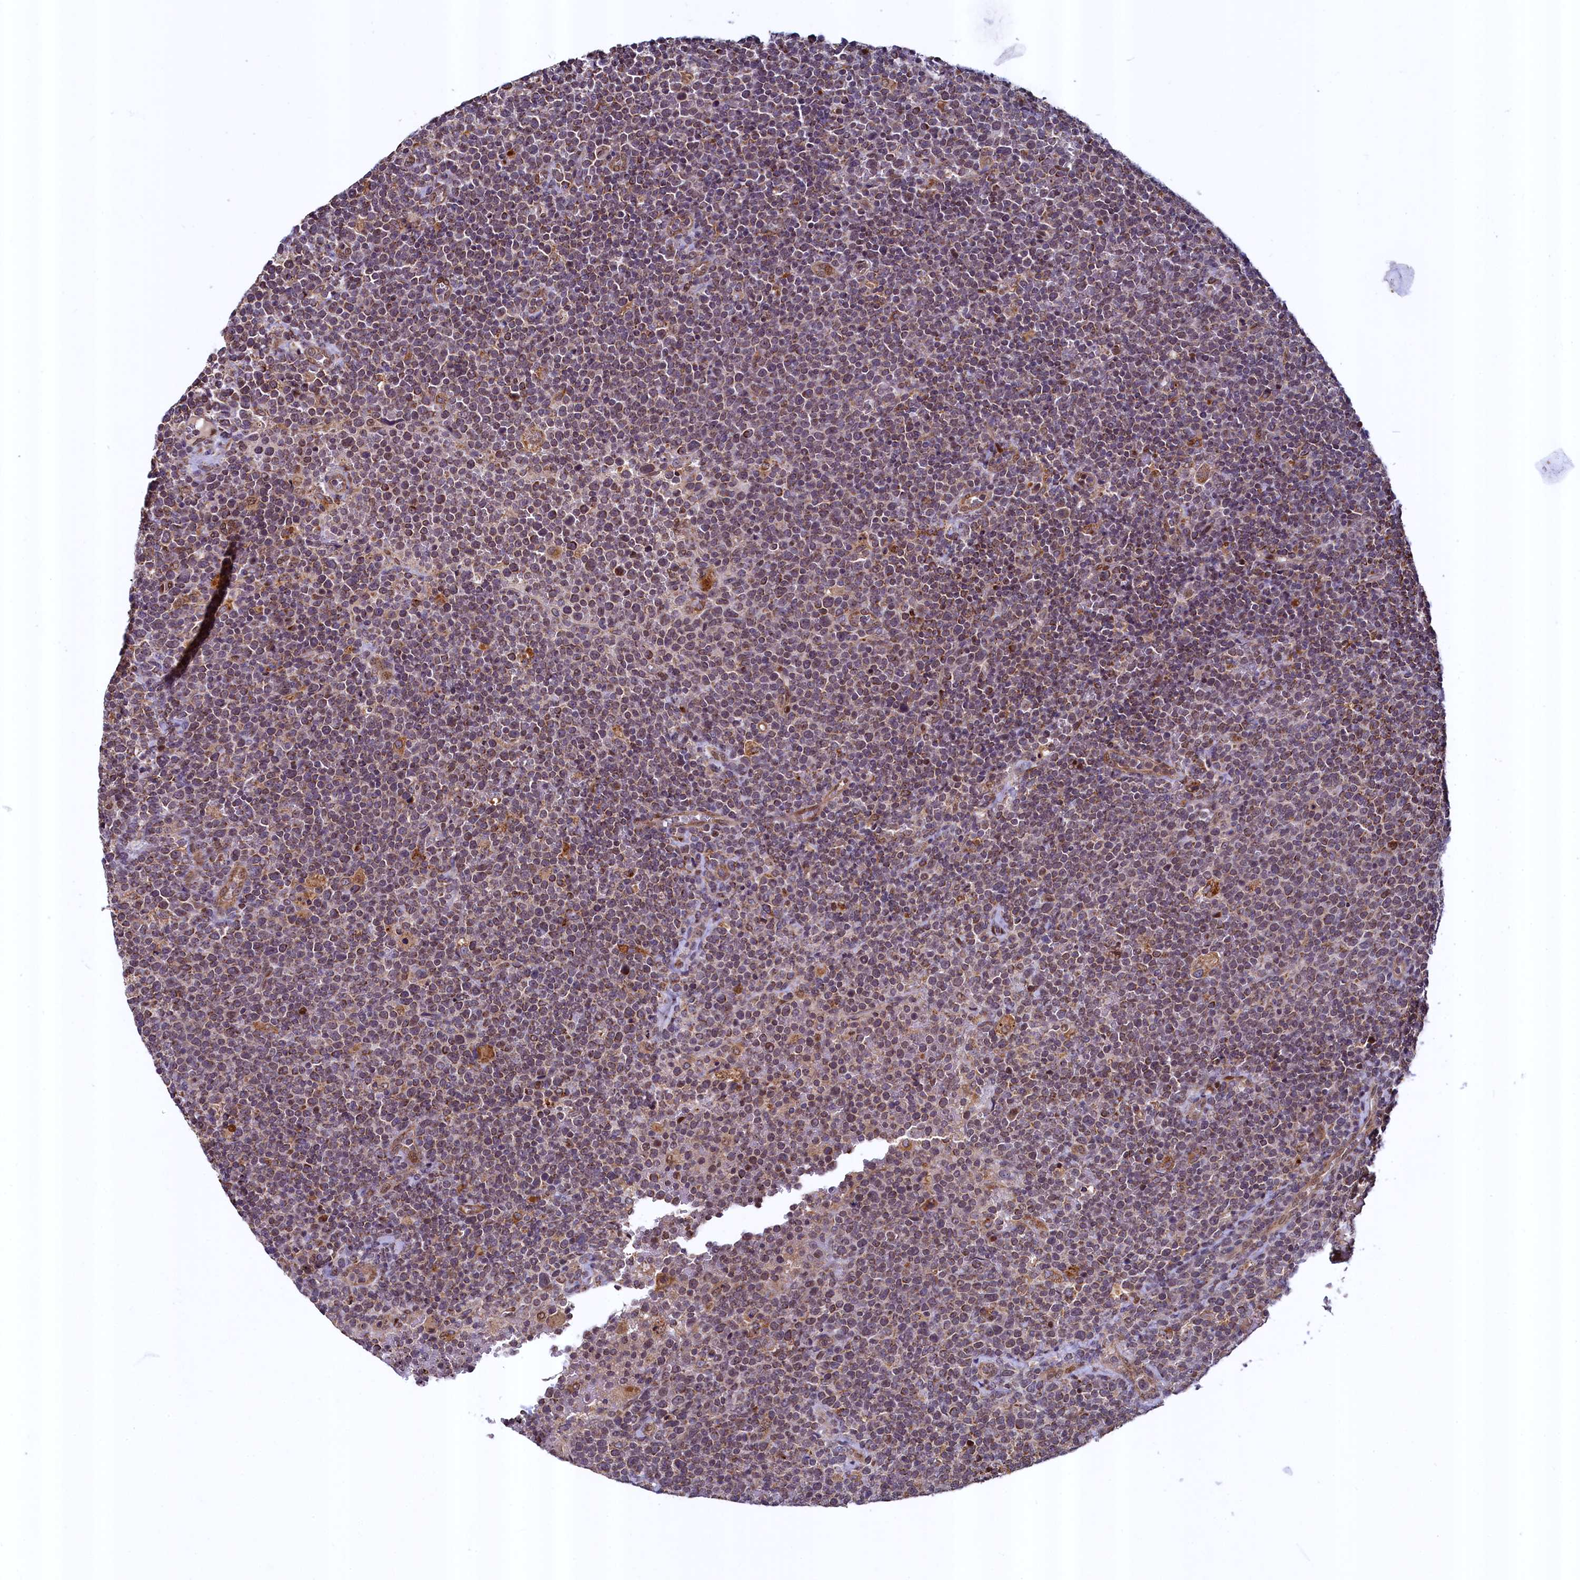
{"staining": {"intensity": "moderate", "quantity": "25%-75%", "location": "cytoplasmic/membranous"}, "tissue": "lymphoma", "cell_type": "Tumor cells", "image_type": "cancer", "snomed": [{"axis": "morphology", "description": "Malignant lymphoma, non-Hodgkin's type, High grade"}, {"axis": "topography", "description": "Lymph node"}], "caption": "Human malignant lymphoma, non-Hodgkin's type (high-grade) stained with a brown dye shows moderate cytoplasmic/membranous positive positivity in approximately 25%-75% of tumor cells.", "gene": "ZNF577", "patient": {"sex": "male", "age": 61}}